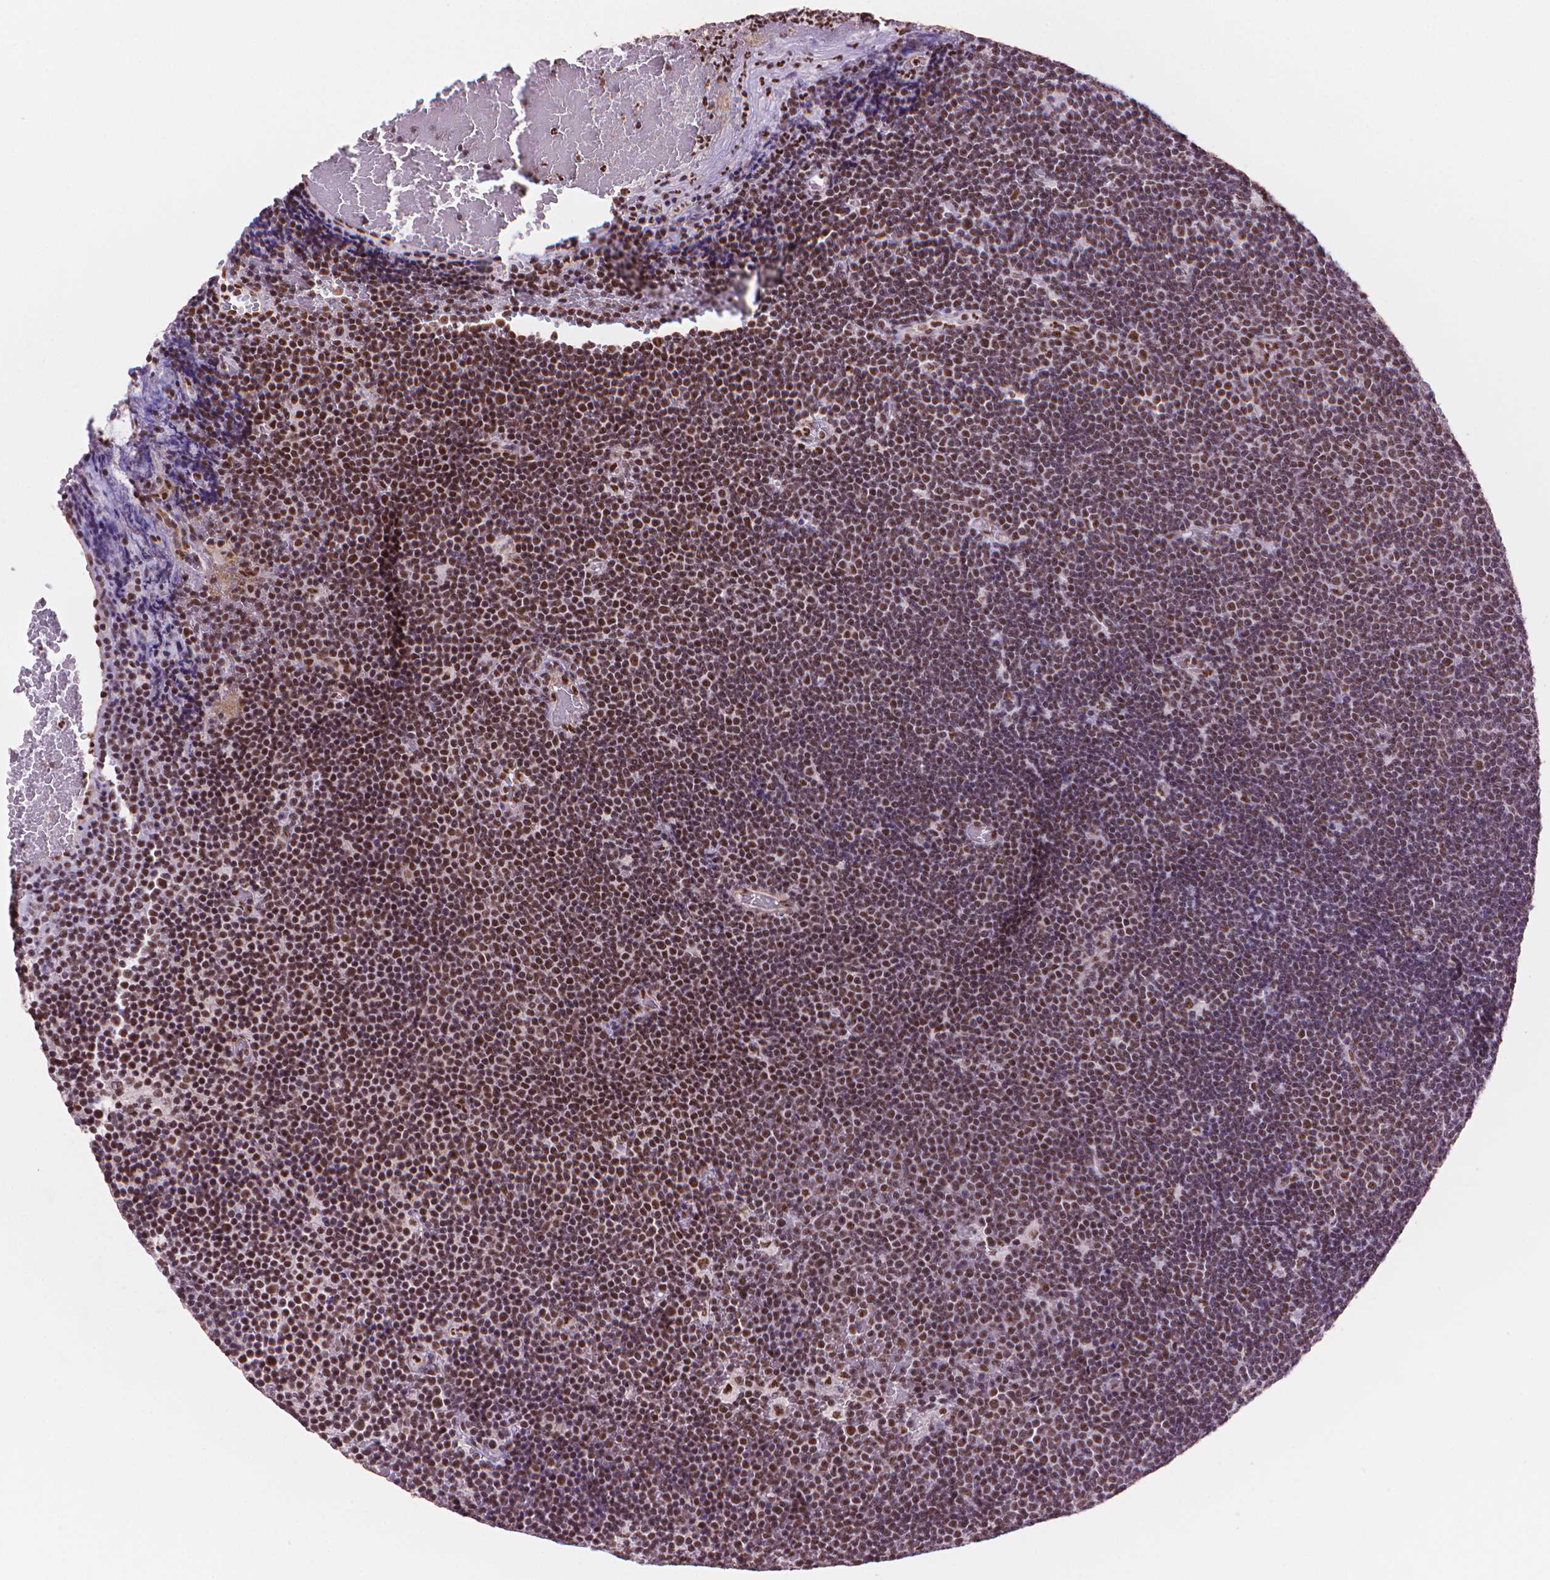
{"staining": {"intensity": "moderate", "quantity": ">75%", "location": "nuclear"}, "tissue": "lymphoma", "cell_type": "Tumor cells", "image_type": "cancer", "snomed": [{"axis": "morphology", "description": "Malignant lymphoma, non-Hodgkin's type, Low grade"}, {"axis": "topography", "description": "Brain"}], "caption": "Lymphoma stained with IHC reveals moderate nuclear positivity in about >75% of tumor cells.", "gene": "UBN1", "patient": {"sex": "female", "age": 66}}